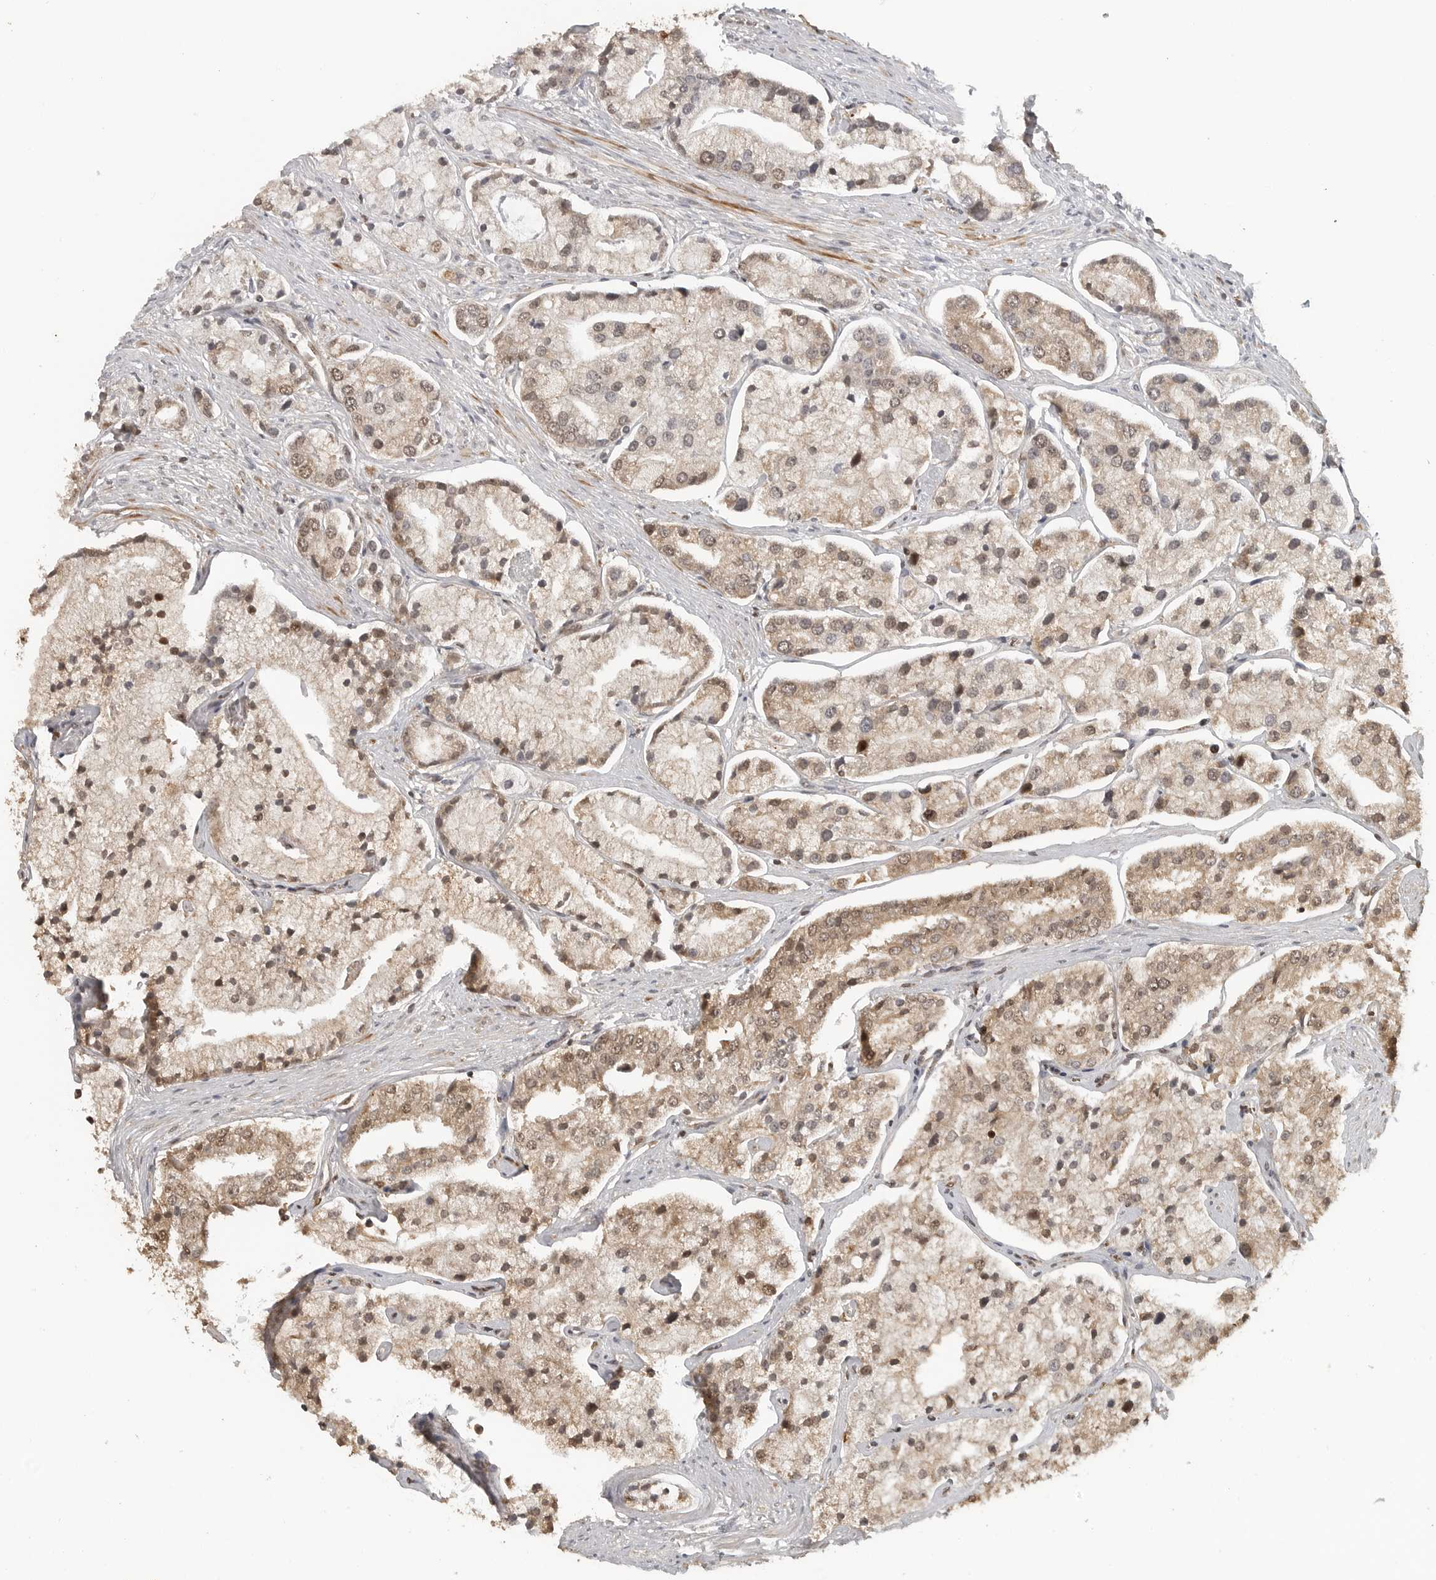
{"staining": {"intensity": "weak", "quantity": ">75%", "location": "nuclear"}, "tissue": "prostate cancer", "cell_type": "Tumor cells", "image_type": "cancer", "snomed": [{"axis": "morphology", "description": "Adenocarcinoma, High grade"}, {"axis": "topography", "description": "Prostate"}], "caption": "IHC histopathology image of neoplastic tissue: prostate cancer stained using immunohistochemistry (IHC) exhibits low levels of weak protein expression localized specifically in the nuclear of tumor cells, appearing as a nuclear brown color.", "gene": "CLOCK", "patient": {"sex": "male", "age": 50}}